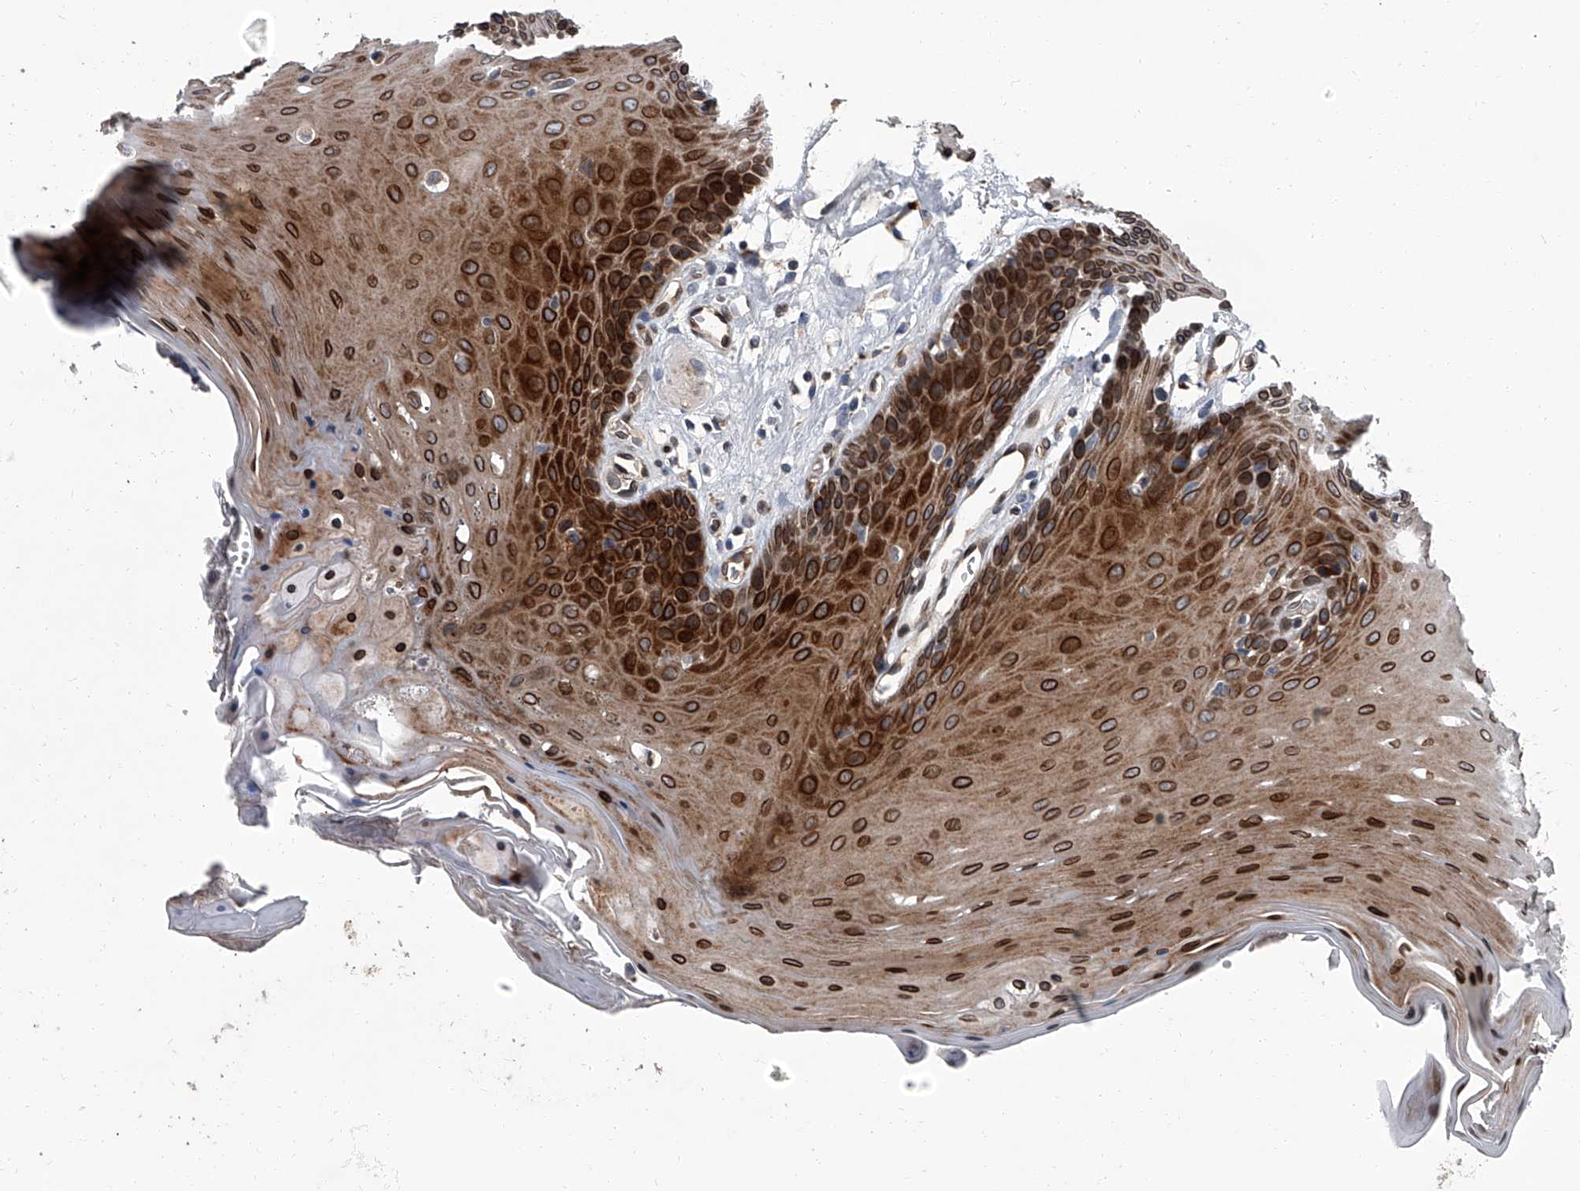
{"staining": {"intensity": "strong", "quantity": ">75%", "location": "cytoplasmic/membranous,nuclear"}, "tissue": "oral mucosa", "cell_type": "Squamous epithelial cells", "image_type": "normal", "snomed": [{"axis": "morphology", "description": "Normal tissue, NOS"}, {"axis": "morphology", "description": "Squamous cell carcinoma, NOS"}, {"axis": "topography", "description": "Skeletal muscle"}, {"axis": "topography", "description": "Oral tissue"}, {"axis": "topography", "description": "Salivary gland"}, {"axis": "topography", "description": "Head-Neck"}], "caption": "Protein expression analysis of normal oral mucosa demonstrates strong cytoplasmic/membranous,nuclear positivity in about >75% of squamous epithelial cells. The protein is shown in brown color, while the nuclei are stained blue.", "gene": "LRRC8C", "patient": {"sex": "male", "age": 54}}